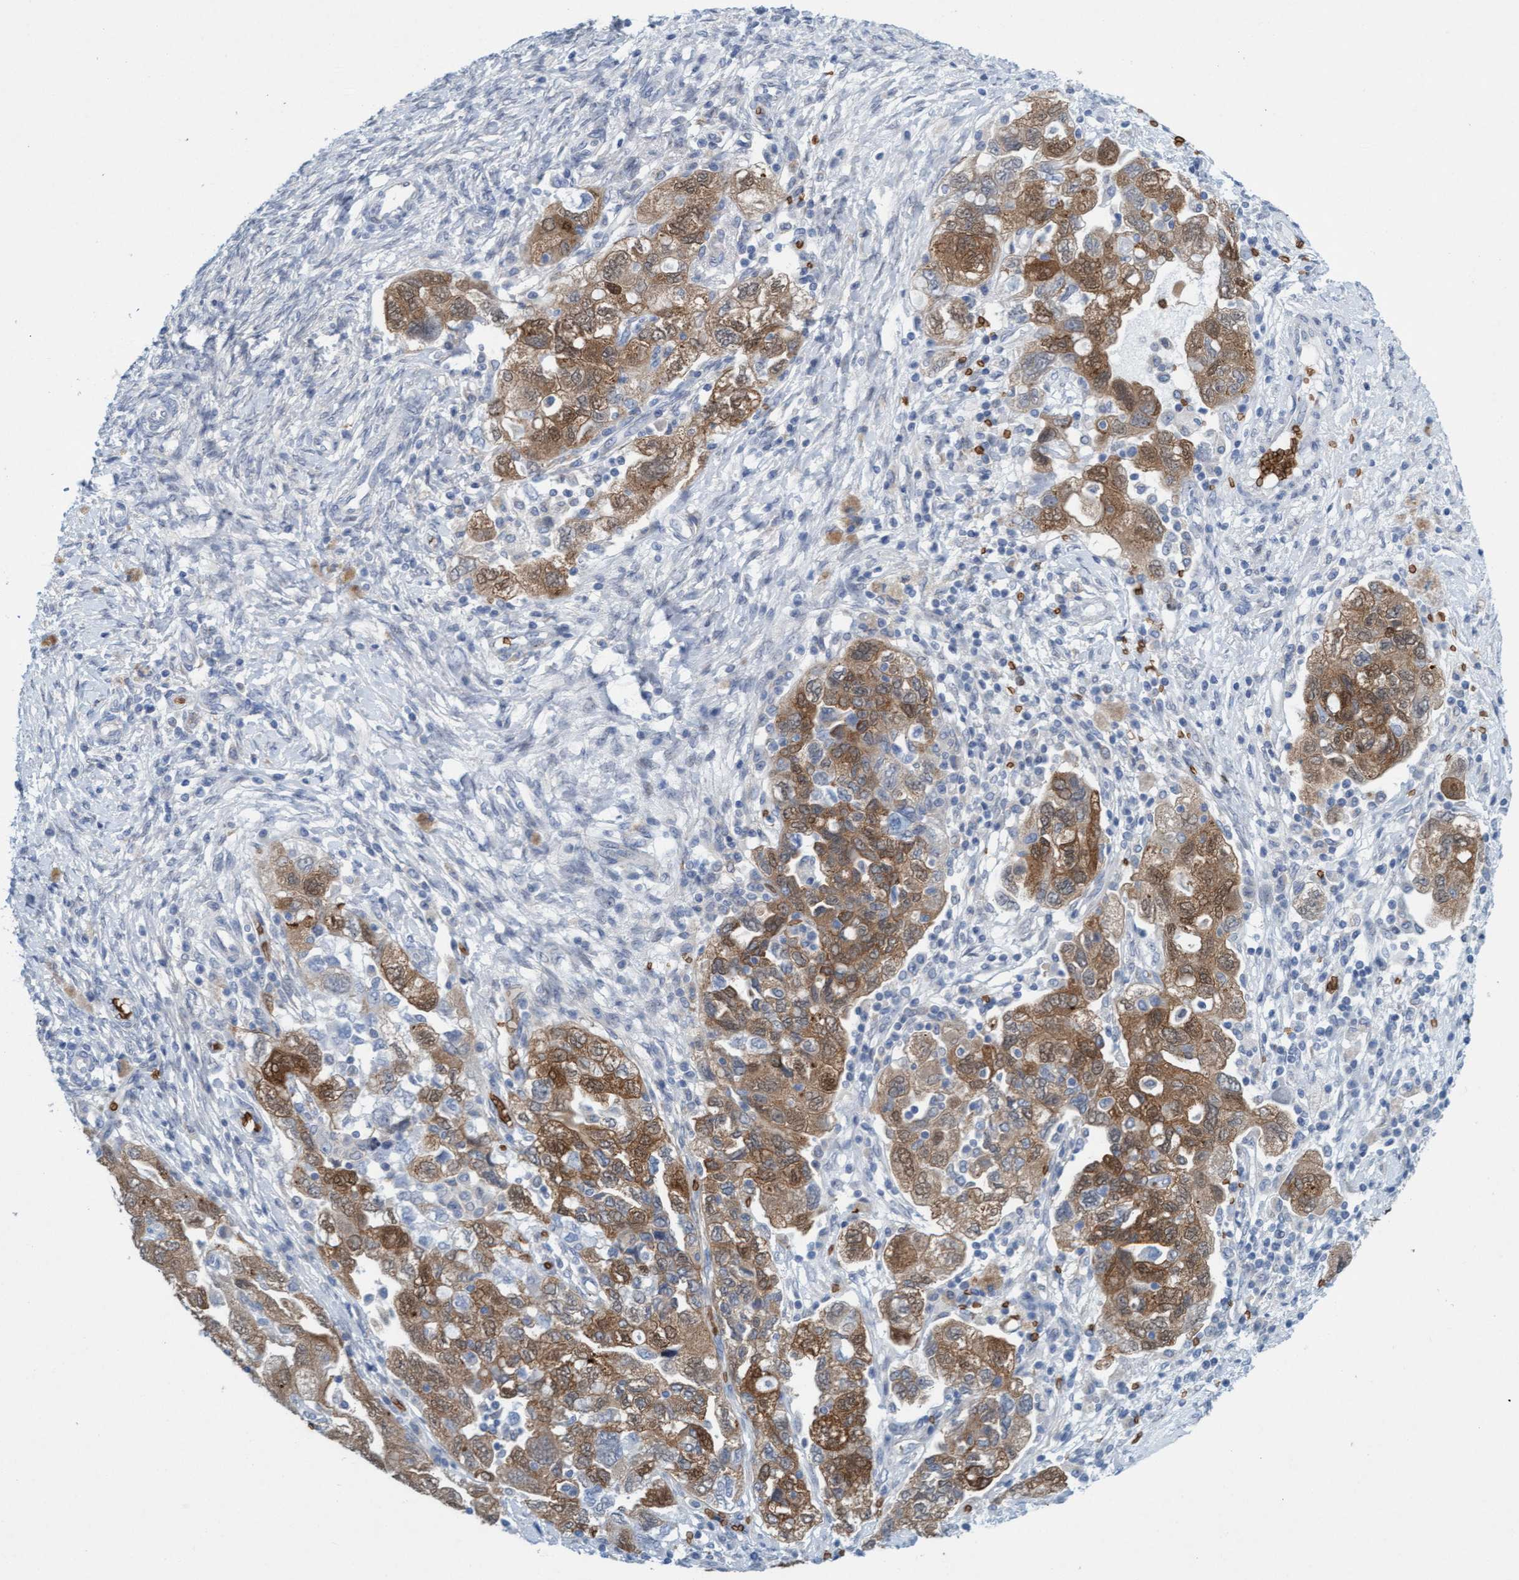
{"staining": {"intensity": "moderate", "quantity": ">75%", "location": "cytoplasmic/membranous,nuclear"}, "tissue": "ovarian cancer", "cell_type": "Tumor cells", "image_type": "cancer", "snomed": [{"axis": "morphology", "description": "Carcinoma, NOS"}, {"axis": "morphology", "description": "Cystadenocarcinoma, serous, NOS"}, {"axis": "topography", "description": "Ovary"}], "caption": "Ovarian carcinoma stained for a protein demonstrates moderate cytoplasmic/membranous and nuclear positivity in tumor cells.", "gene": "SPEM2", "patient": {"sex": "female", "age": 69}}